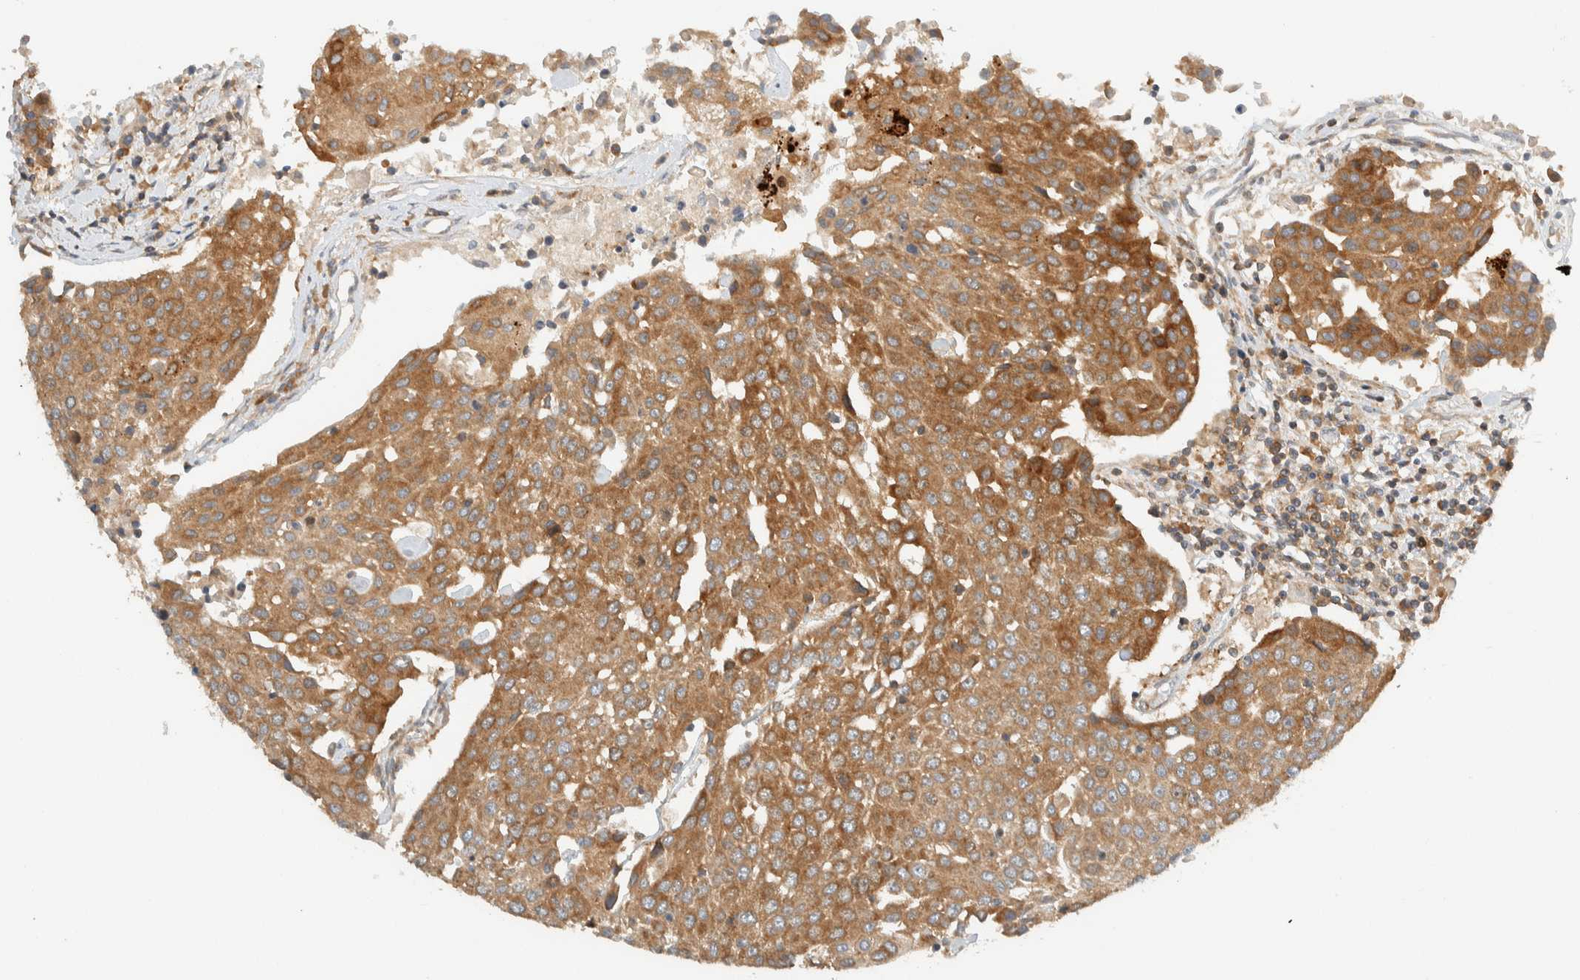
{"staining": {"intensity": "moderate", "quantity": ">75%", "location": "cytoplasmic/membranous"}, "tissue": "urothelial cancer", "cell_type": "Tumor cells", "image_type": "cancer", "snomed": [{"axis": "morphology", "description": "Urothelial carcinoma, High grade"}, {"axis": "topography", "description": "Urinary bladder"}], "caption": "Immunohistochemistry (IHC) photomicrograph of urothelial carcinoma (high-grade) stained for a protein (brown), which exhibits medium levels of moderate cytoplasmic/membranous positivity in about >75% of tumor cells.", "gene": "ARFGEF1", "patient": {"sex": "female", "age": 85}}